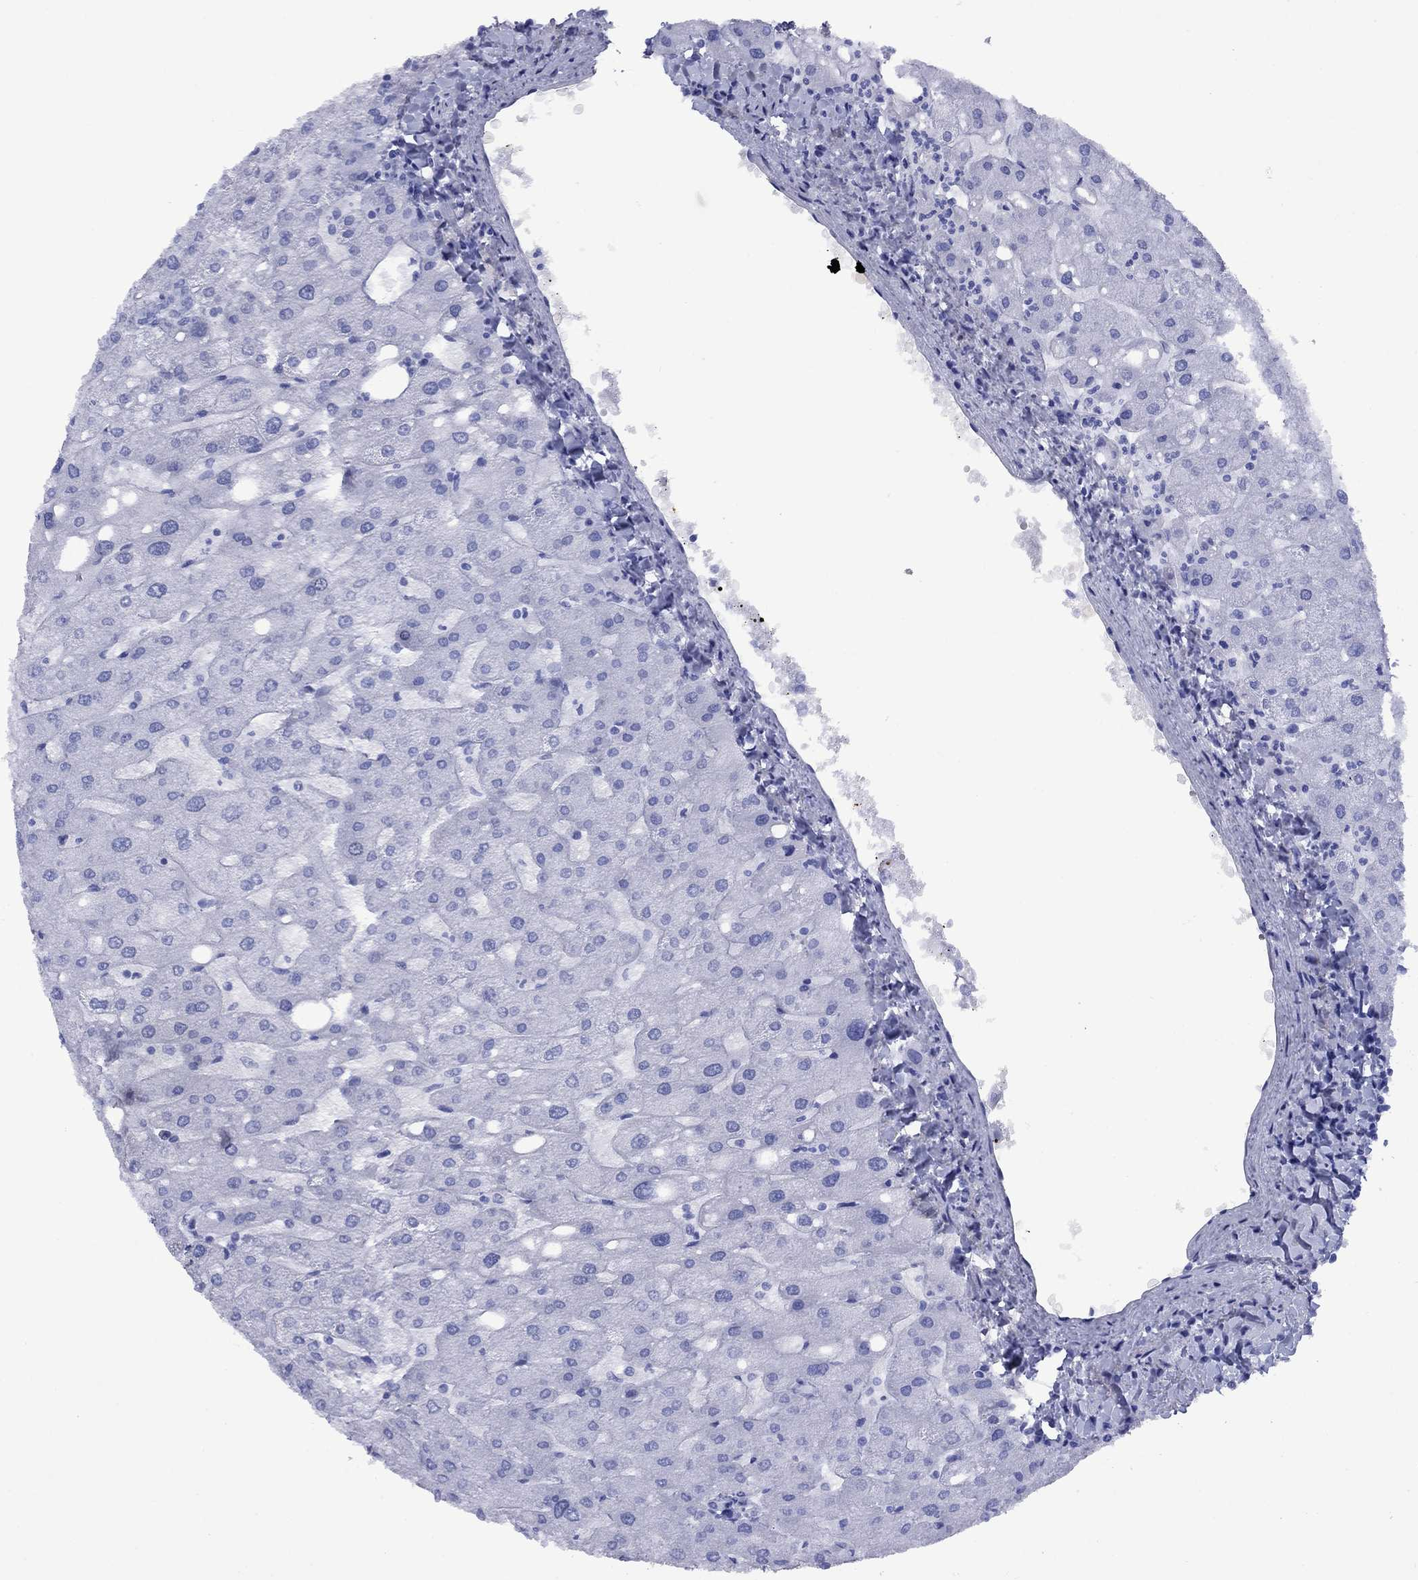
{"staining": {"intensity": "negative", "quantity": "none", "location": "none"}, "tissue": "liver", "cell_type": "Cholangiocytes", "image_type": "normal", "snomed": [{"axis": "morphology", "description": "Normal tissue, NOS"}, {"axis": "topography", "description": "Liver"}], "caption": "A high-resolution photomicrograph shows IHC staining of normal liver, which demonstrates no significant positivity in cholangiocytes. (DAB (3,3'-diaminobenzidine) immunohistochemistry with hematoxylin counter stain).", "gene": "APOA2", "patient": {"sex": "male", "age": 67}}